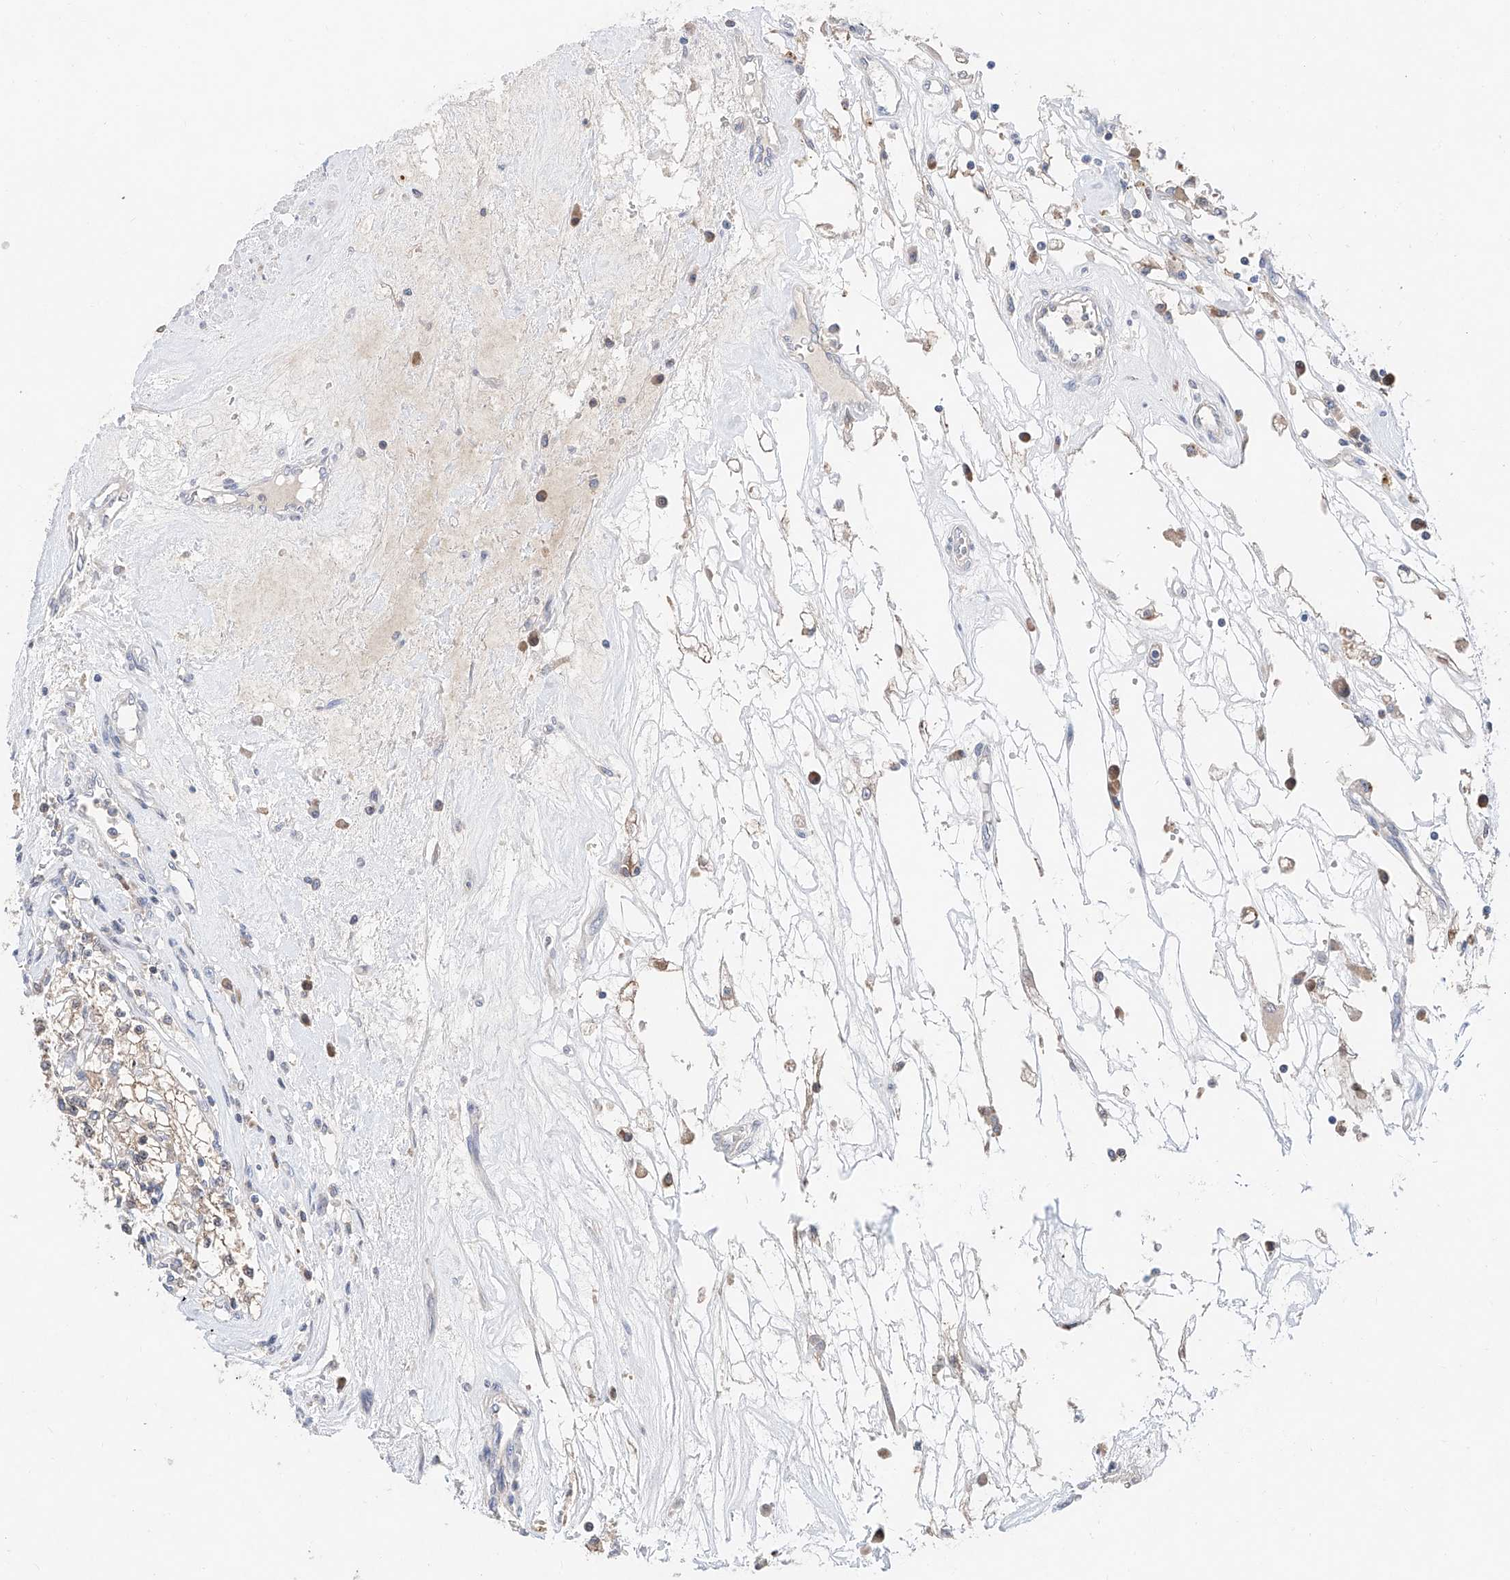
{"staining": {"intensity": "weak", "quantity": "25%-75%", "location": "cytoplasmic/membranous"}, "tissue": "renal cancer", "cell_type": "Tumor cells", "image_type": "cancer", "snomed": [{"axis": "morphology", "description": "Adenocarcinoma, NOS"}, {"axis": "topography", "description": "Kidney"}], "caption": "Immunohistochemistry (IHC) (DAB (3,3'-diaminobenzidine)) staining of human renal cancer demonstrates weak cytoplasmic/membranous protein staining in approximately 25%-75% of tumor cells.", "gene": "FUCA2", "patient": {"sex": "female", "age": 59}}